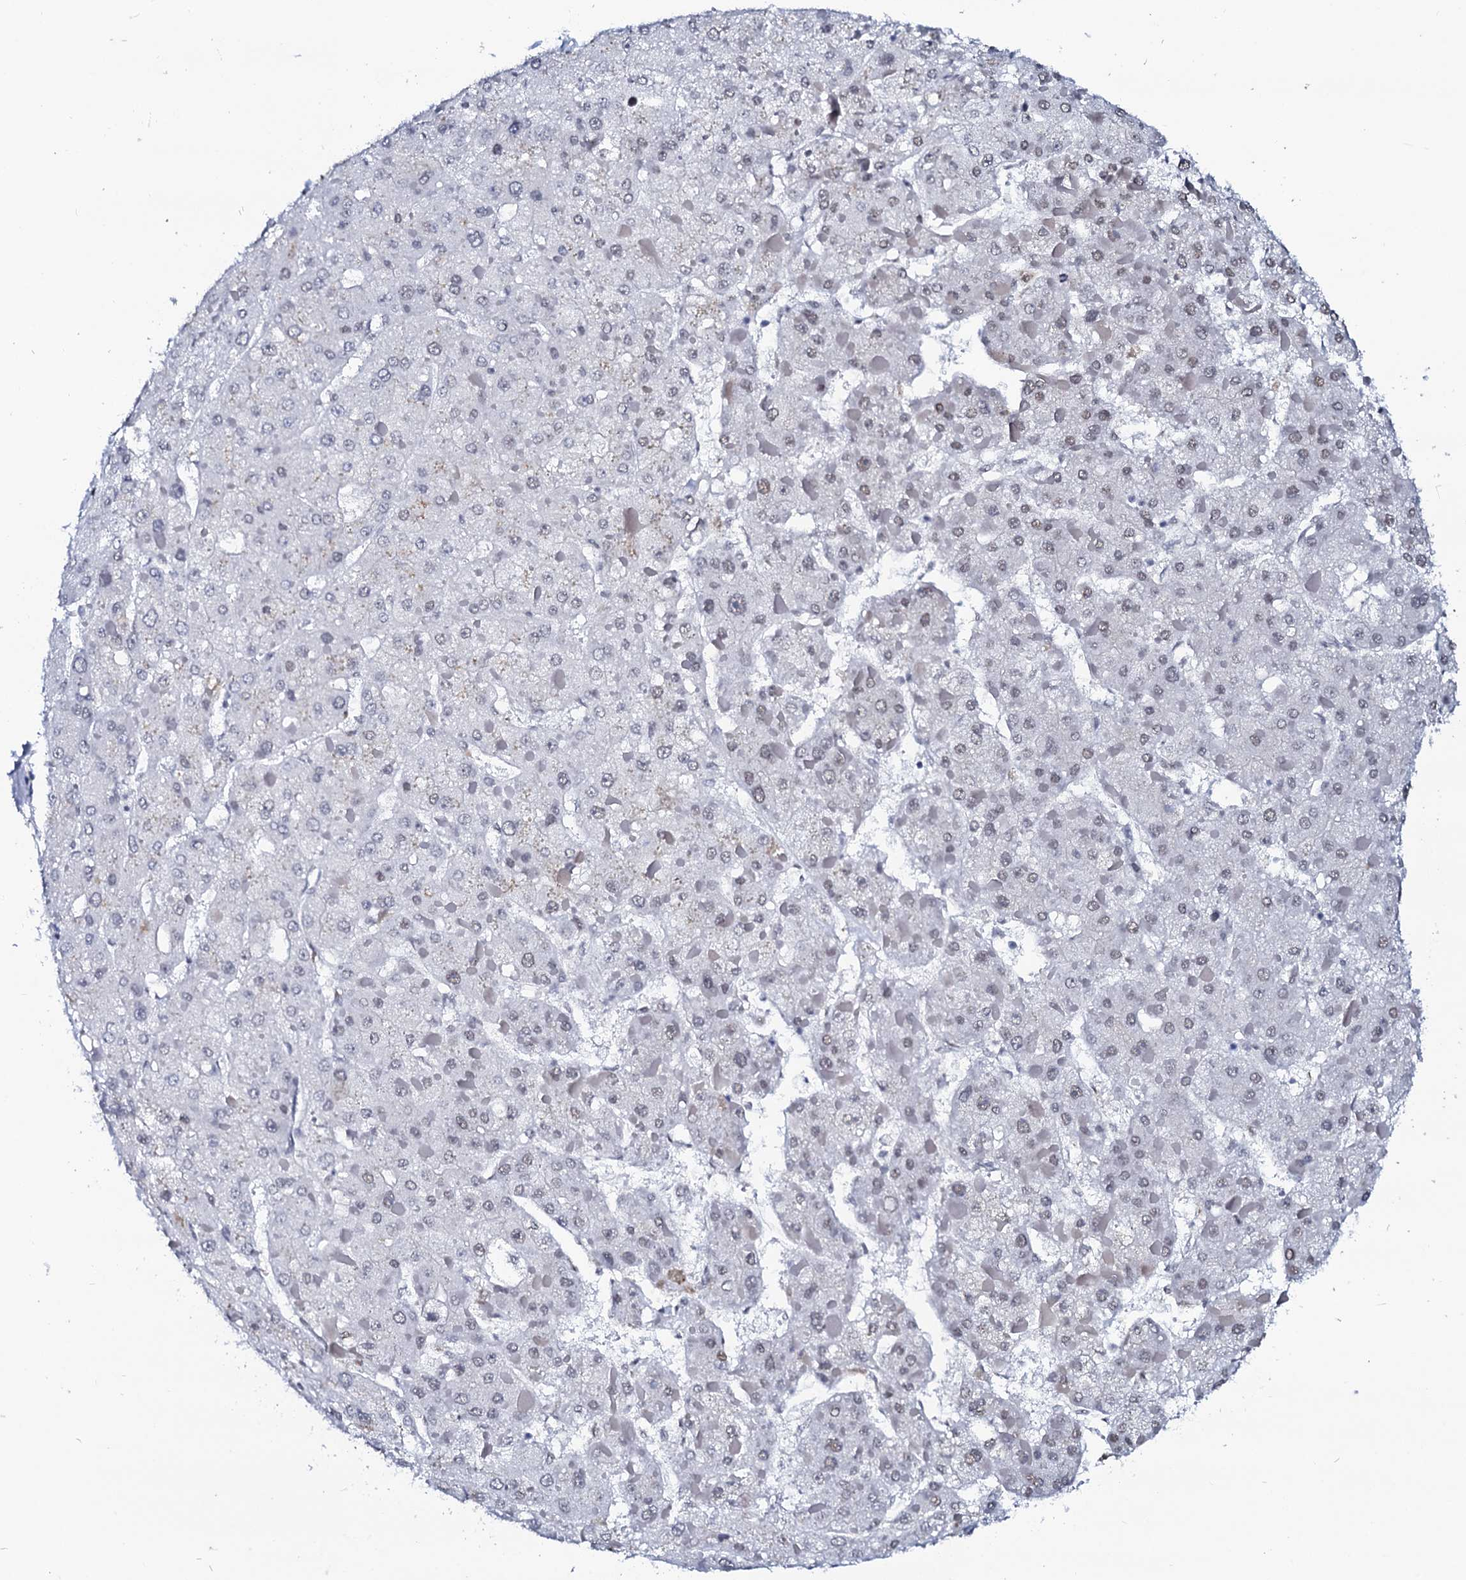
{"staining": {"intensity": "negative", "quantity": "none", "location": "none"}, "tissue": "liver cancer", "cell_type": "Tumor cells", "image_type": "cancer", "snomed": [{"axis": "morphology", "description": "Carcinoma, Hepatocellular, NOS"}, {"axis": "topography", "description": "Liver"}], "caption": "Hepatocellular carcinoma (liver) was stained to show a protein in brown. There is no significant positivity in tumor cells.", "gene": "SPATA19", "patient": {"sex": "female", "age": 73}}